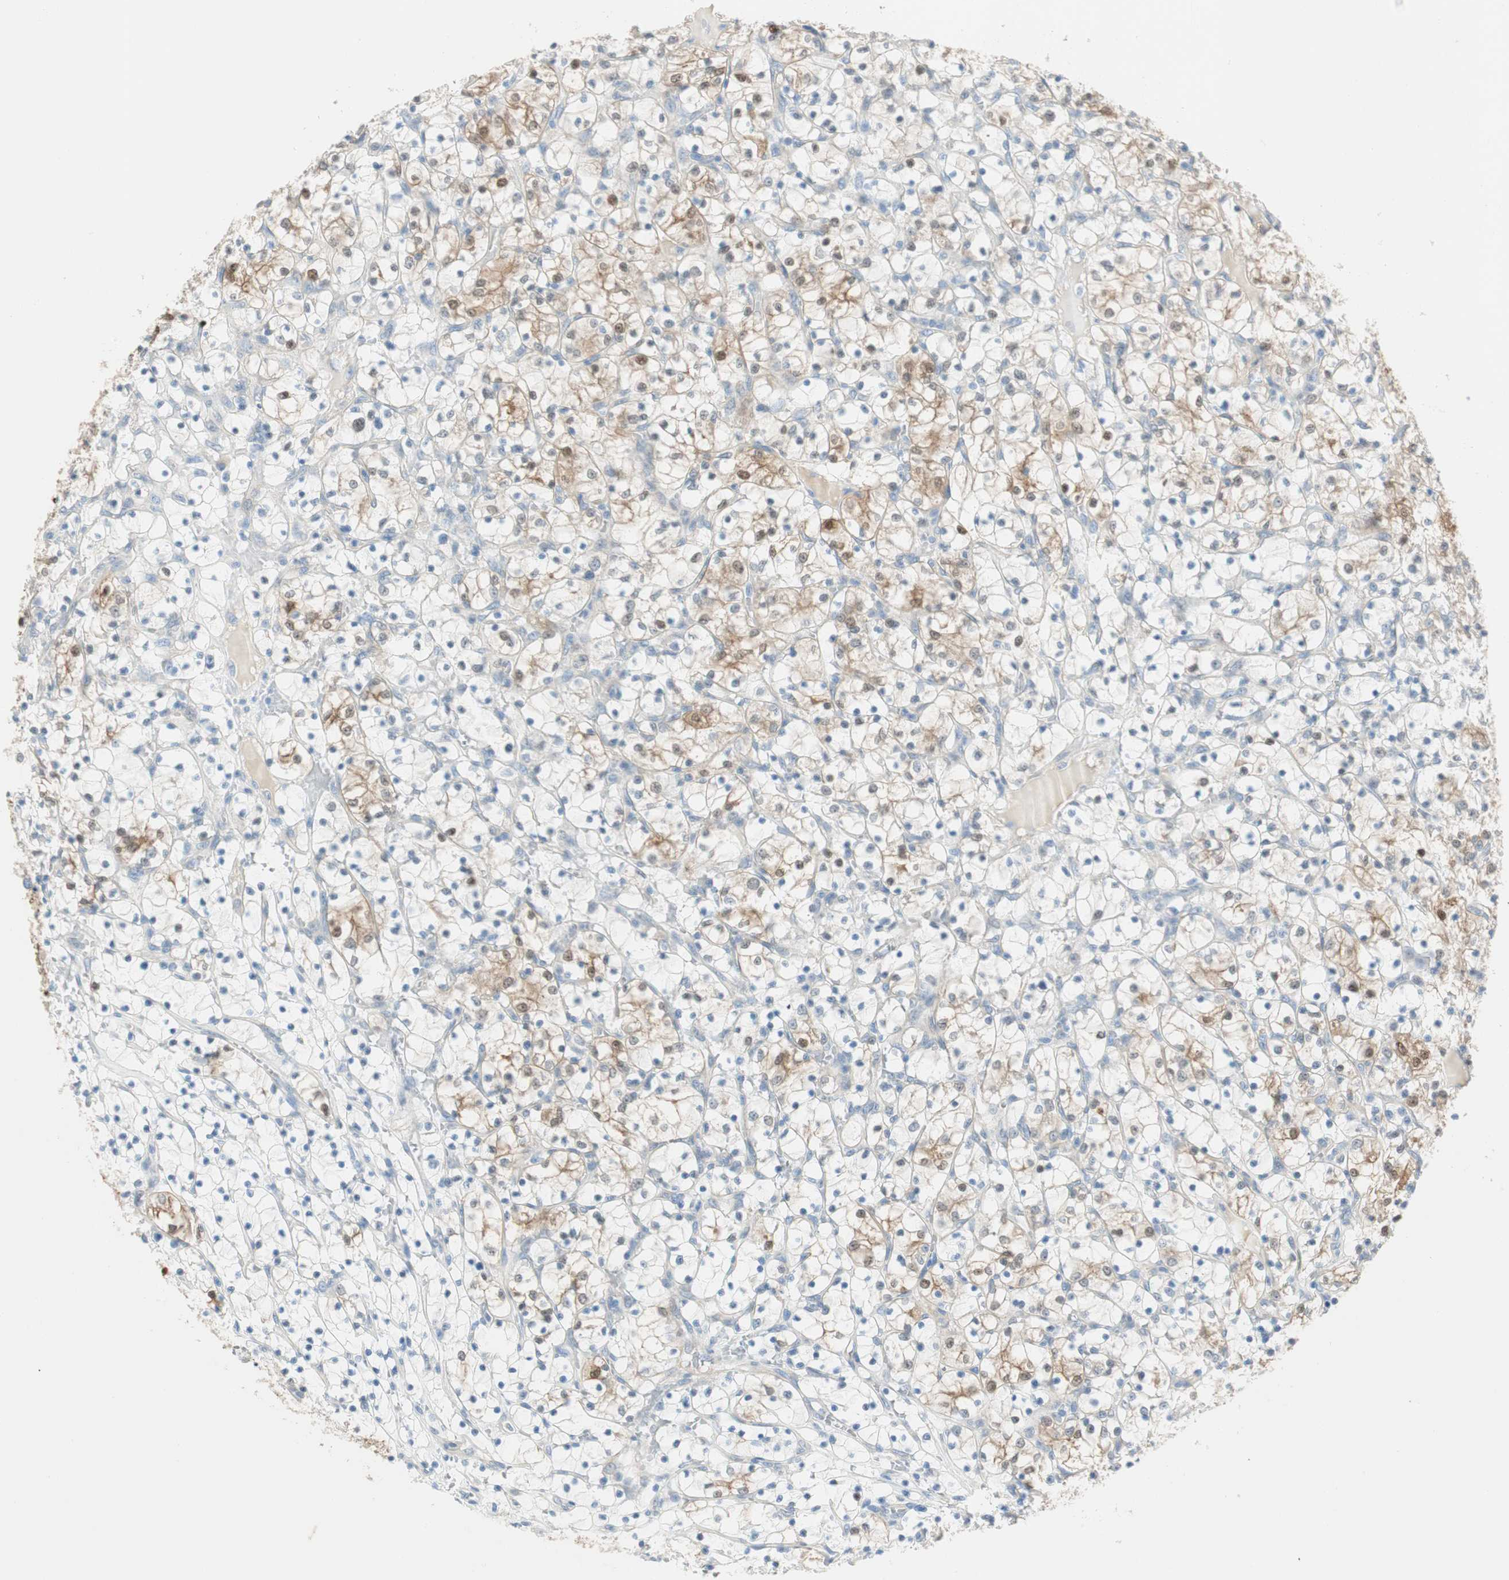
{"staining": {"intensity": "moderate", "quantity": "<25%", "location": "cytoplasmic/membranous,nuclear"}, "tissue": "renal cancer", "cell_type": "Tumor cells", "image_type": "cancer", "snomed": [{"axis": "morphology", "description": "Adenocarcinoma, NOS"}, {"axis": "topography", "description": "Kidney"}], "caption": "Renal cancer (adenocarcinoma) stained with IHC displays moderate cytoplasmic/membranous and nuclear staining in about <25% of tumor cells.", "gene": "CDK3", "patient": {"sex": "female", "age": 69}}